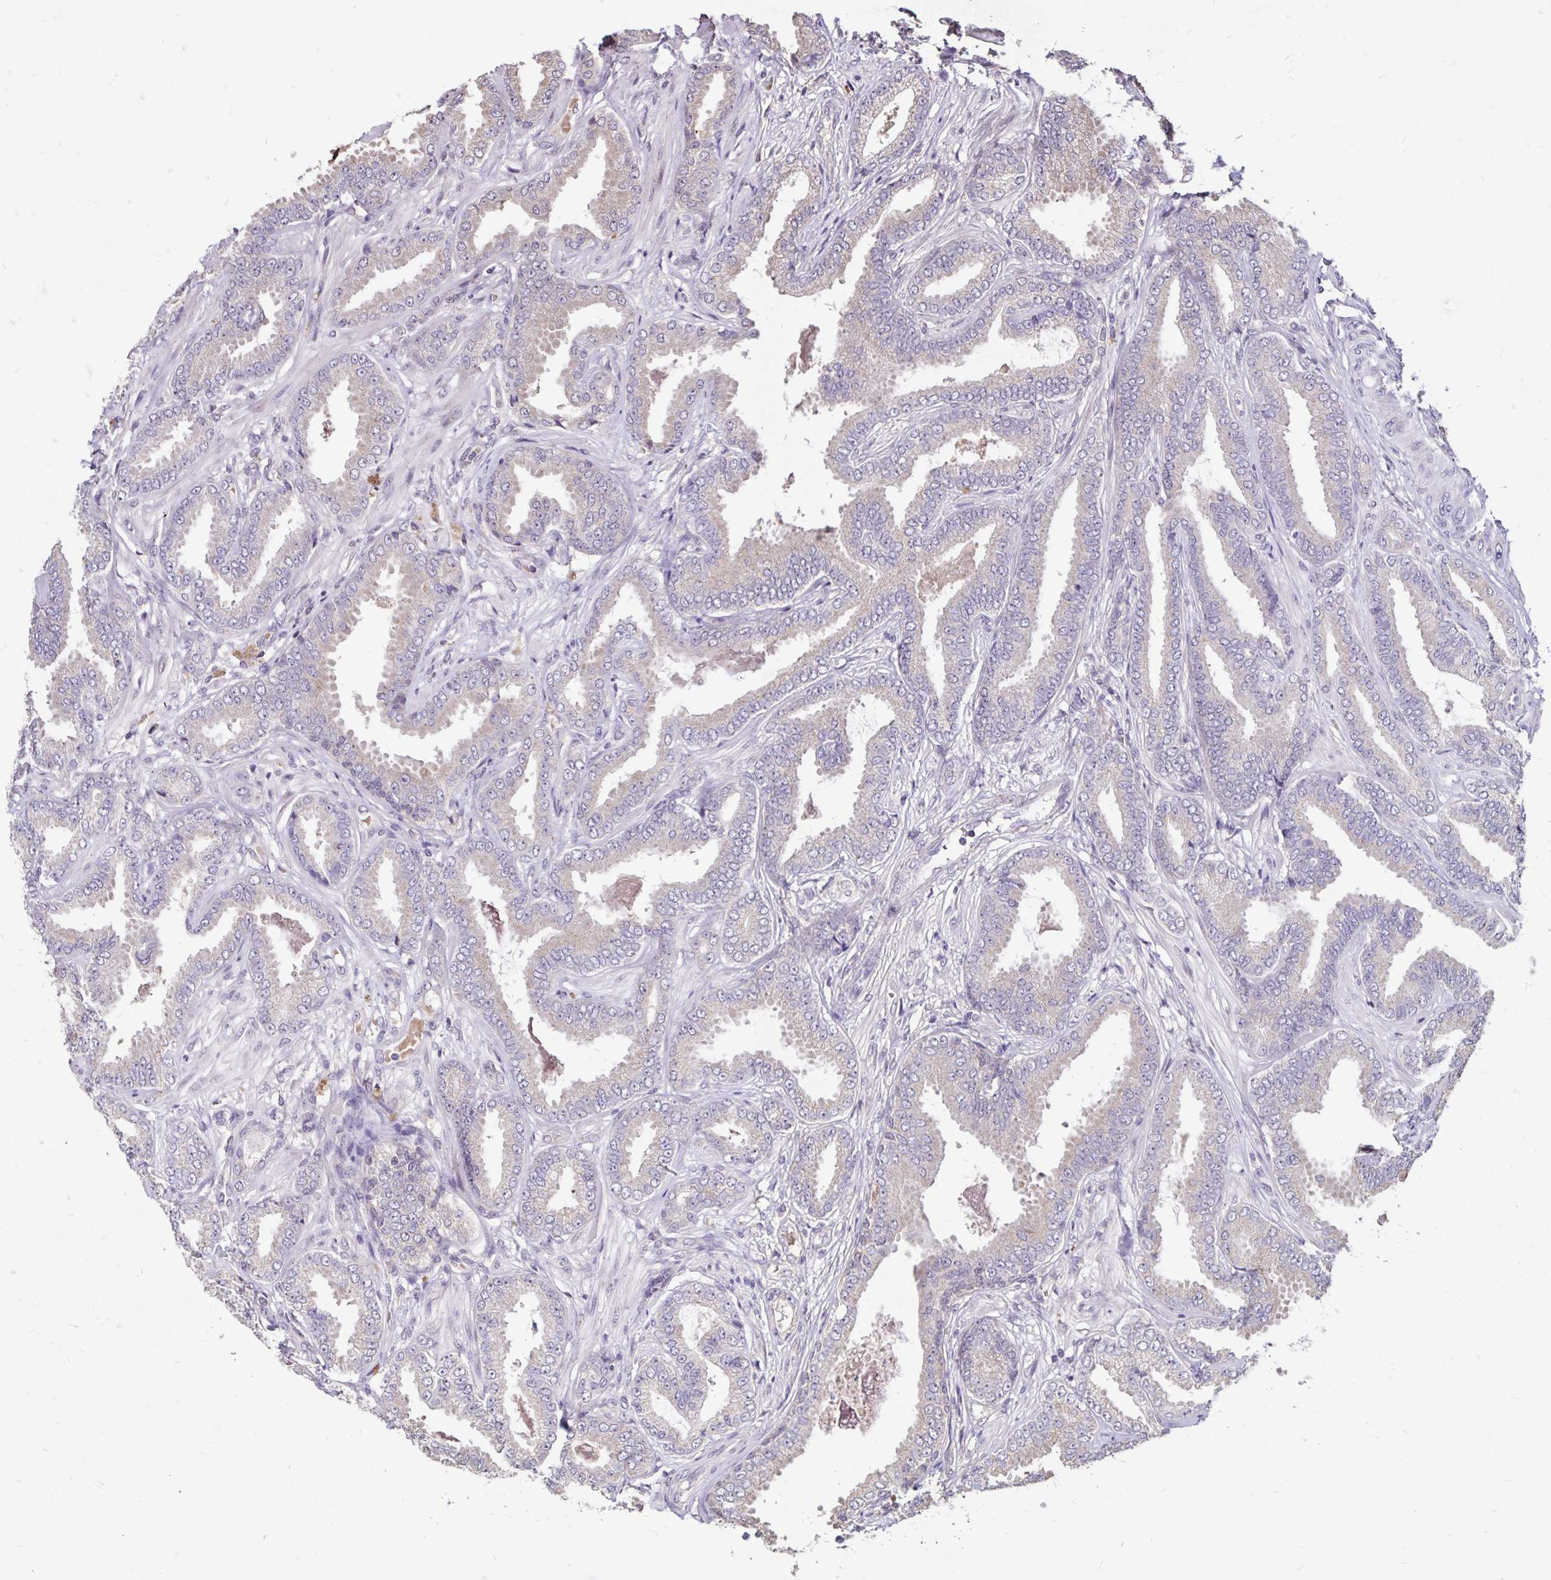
{"staining": {"intensity": "negative", "quantity": "none", "location": "none"}, "tissue": "prostate cancer", "cell_type": "Tumor cells", "image_type": "cancer", "snomed": [{"axis": "morphology", "description": "Adenocarcinoma, Low grade"}, {"axis": "topography", "description": "Prostate"}], "caption": "IHC histopathology image of neoplastic tissue: prostate cancer (low-grade adenocarcinoma) stained with DAB exhibits no significant protein expression in tumor cells.", "gene": "EMC10", "patient": {"sex": "male", "age": 55}}